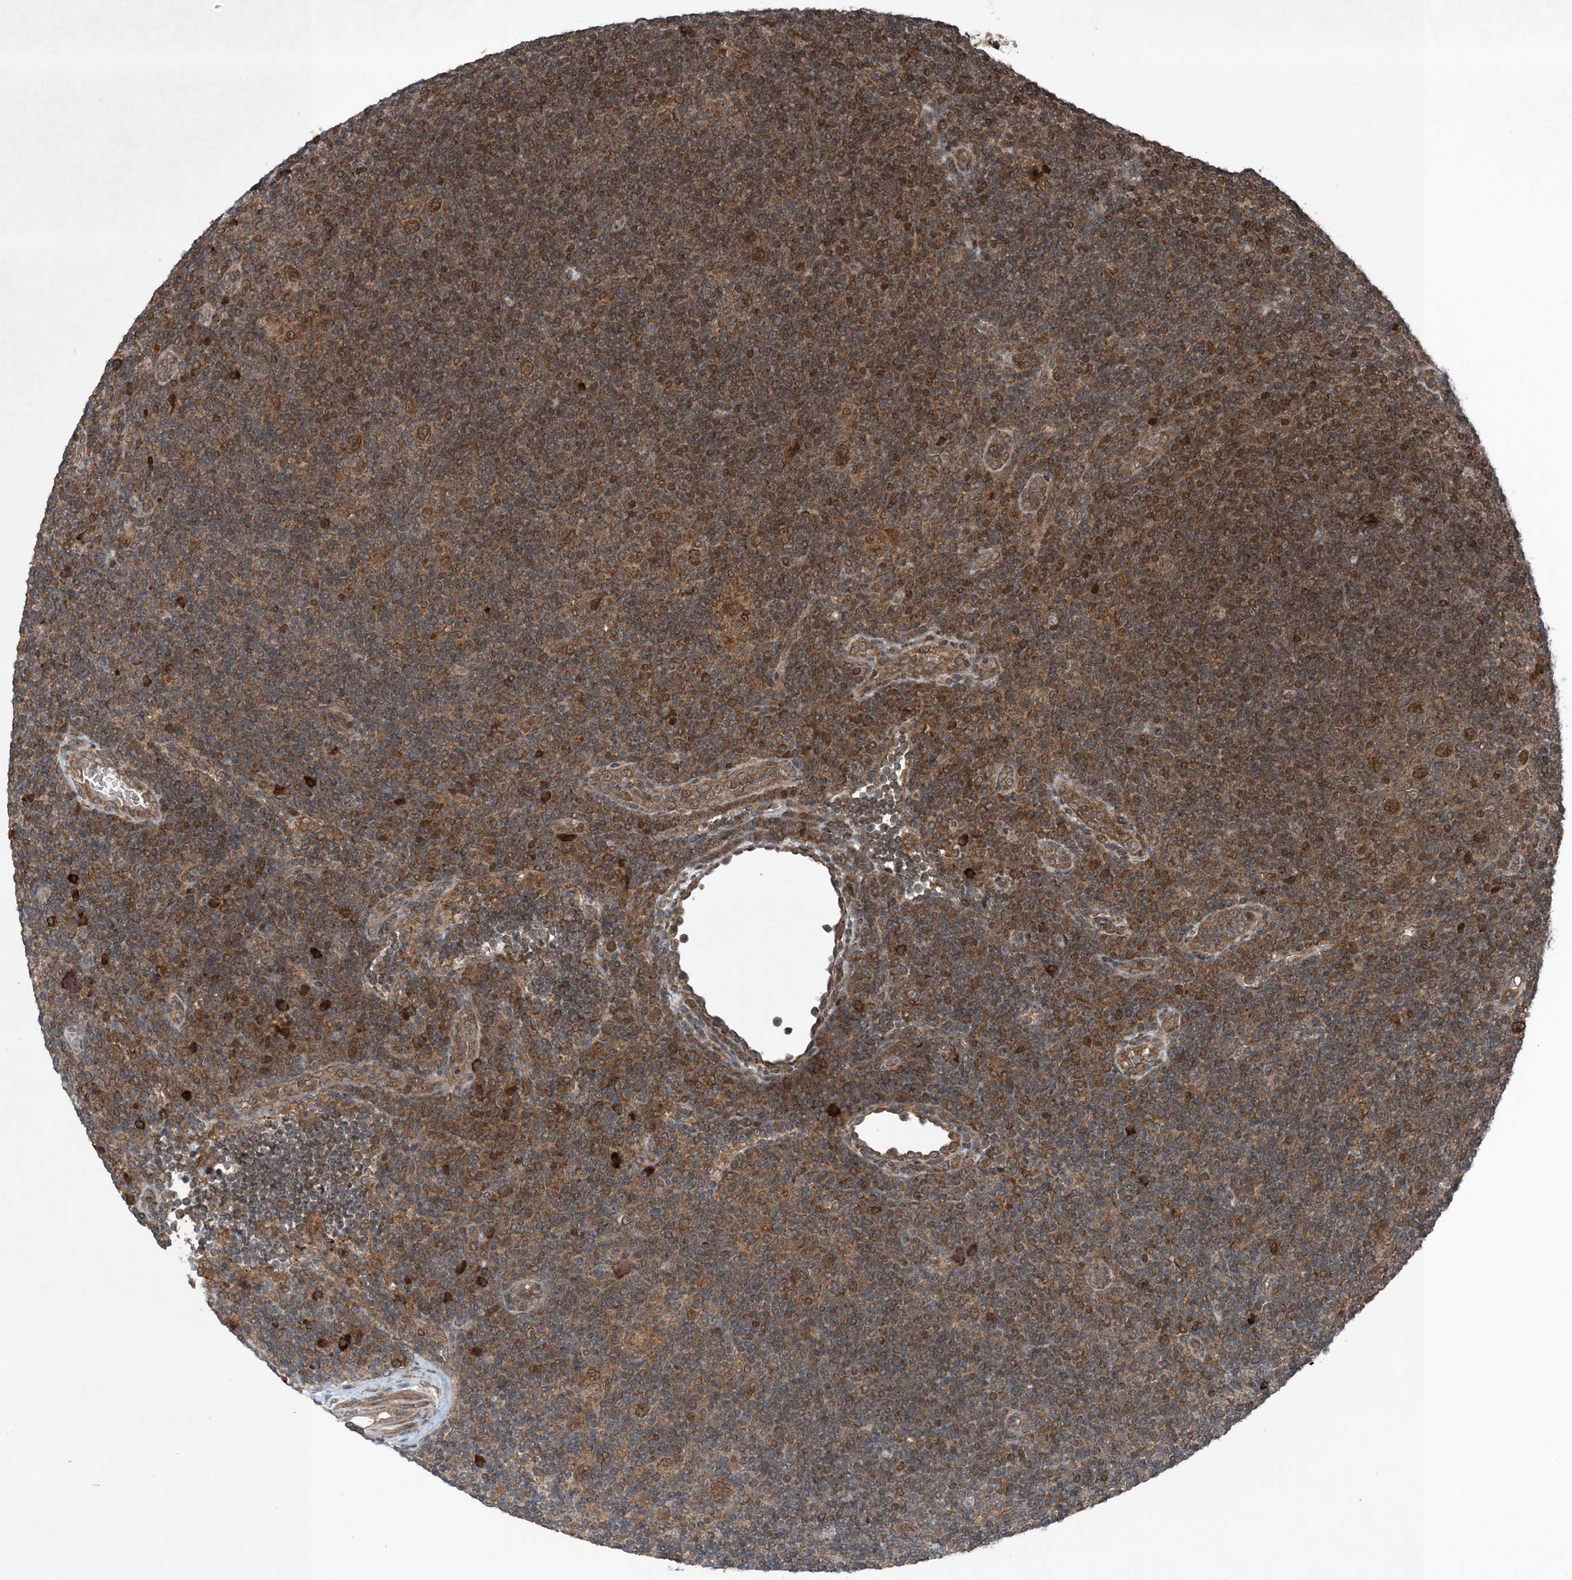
{"staining": {"intensity": "moderate", "quantity": ">75%", "location": "cytoplasmic/membranous"}, "tissue": "lymphoma", "cell_type": "Tumor cells", "image_type": "cancer", "snomed": [{"axis": "morphology", "description": "Hodgkin's disease, NOS"}, {"axis": "topography", "description": "Lymph node"}], "caption": "Hodgkin's disease stained for a protein (brown) exhibits moderate cytoplasmic/membranous positive positivity in about >75% of tumor cells.", "gene": "GNG5", "patient": {"sex": "female", "age": 57}}